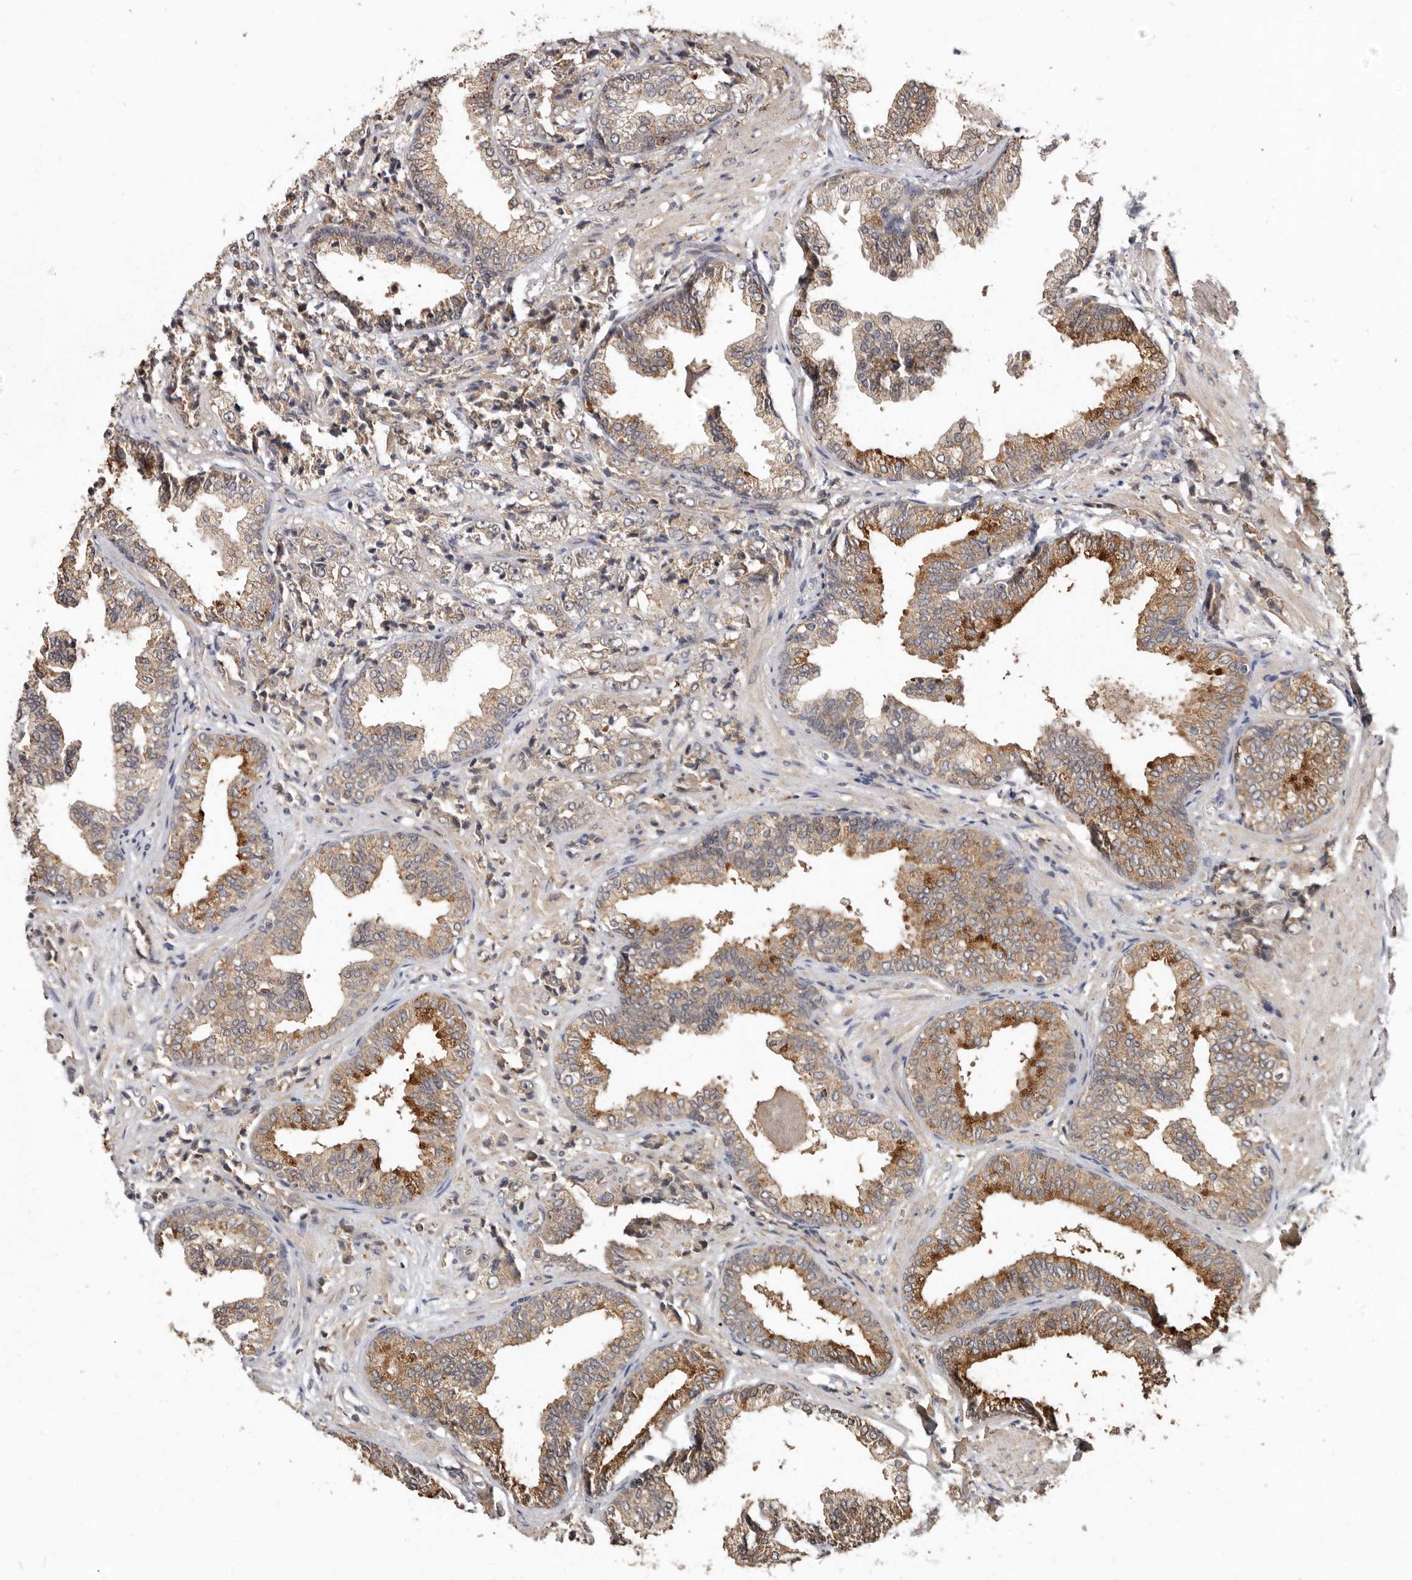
{"staining": {"intensity": "moderate", "quantity": "25%-75%", "location": "cytoplasmic/membranous"}, "tissue": "prostate cancer", "cell_type": "Tumor cells", "image_type": "cancer", "snomed": [{"axis": "morphology", "description": "Adenocarcinoma, High grade"}, {"axis": "topography", "description": "Prostate"}], "caption": "Brown immunohistochemical staining in human adenocarcinoma (high-grade) (prostate) exhibits moderate cytoplasmic/membranous positivity in approximately 25%-75% of tumor cells. (DAB (3,3'-diaminobenzidine) IHC with brightfield microscopy, high magnification).", "gene": "RSPO2", "patient": {"sex": "male", "age": 71}}